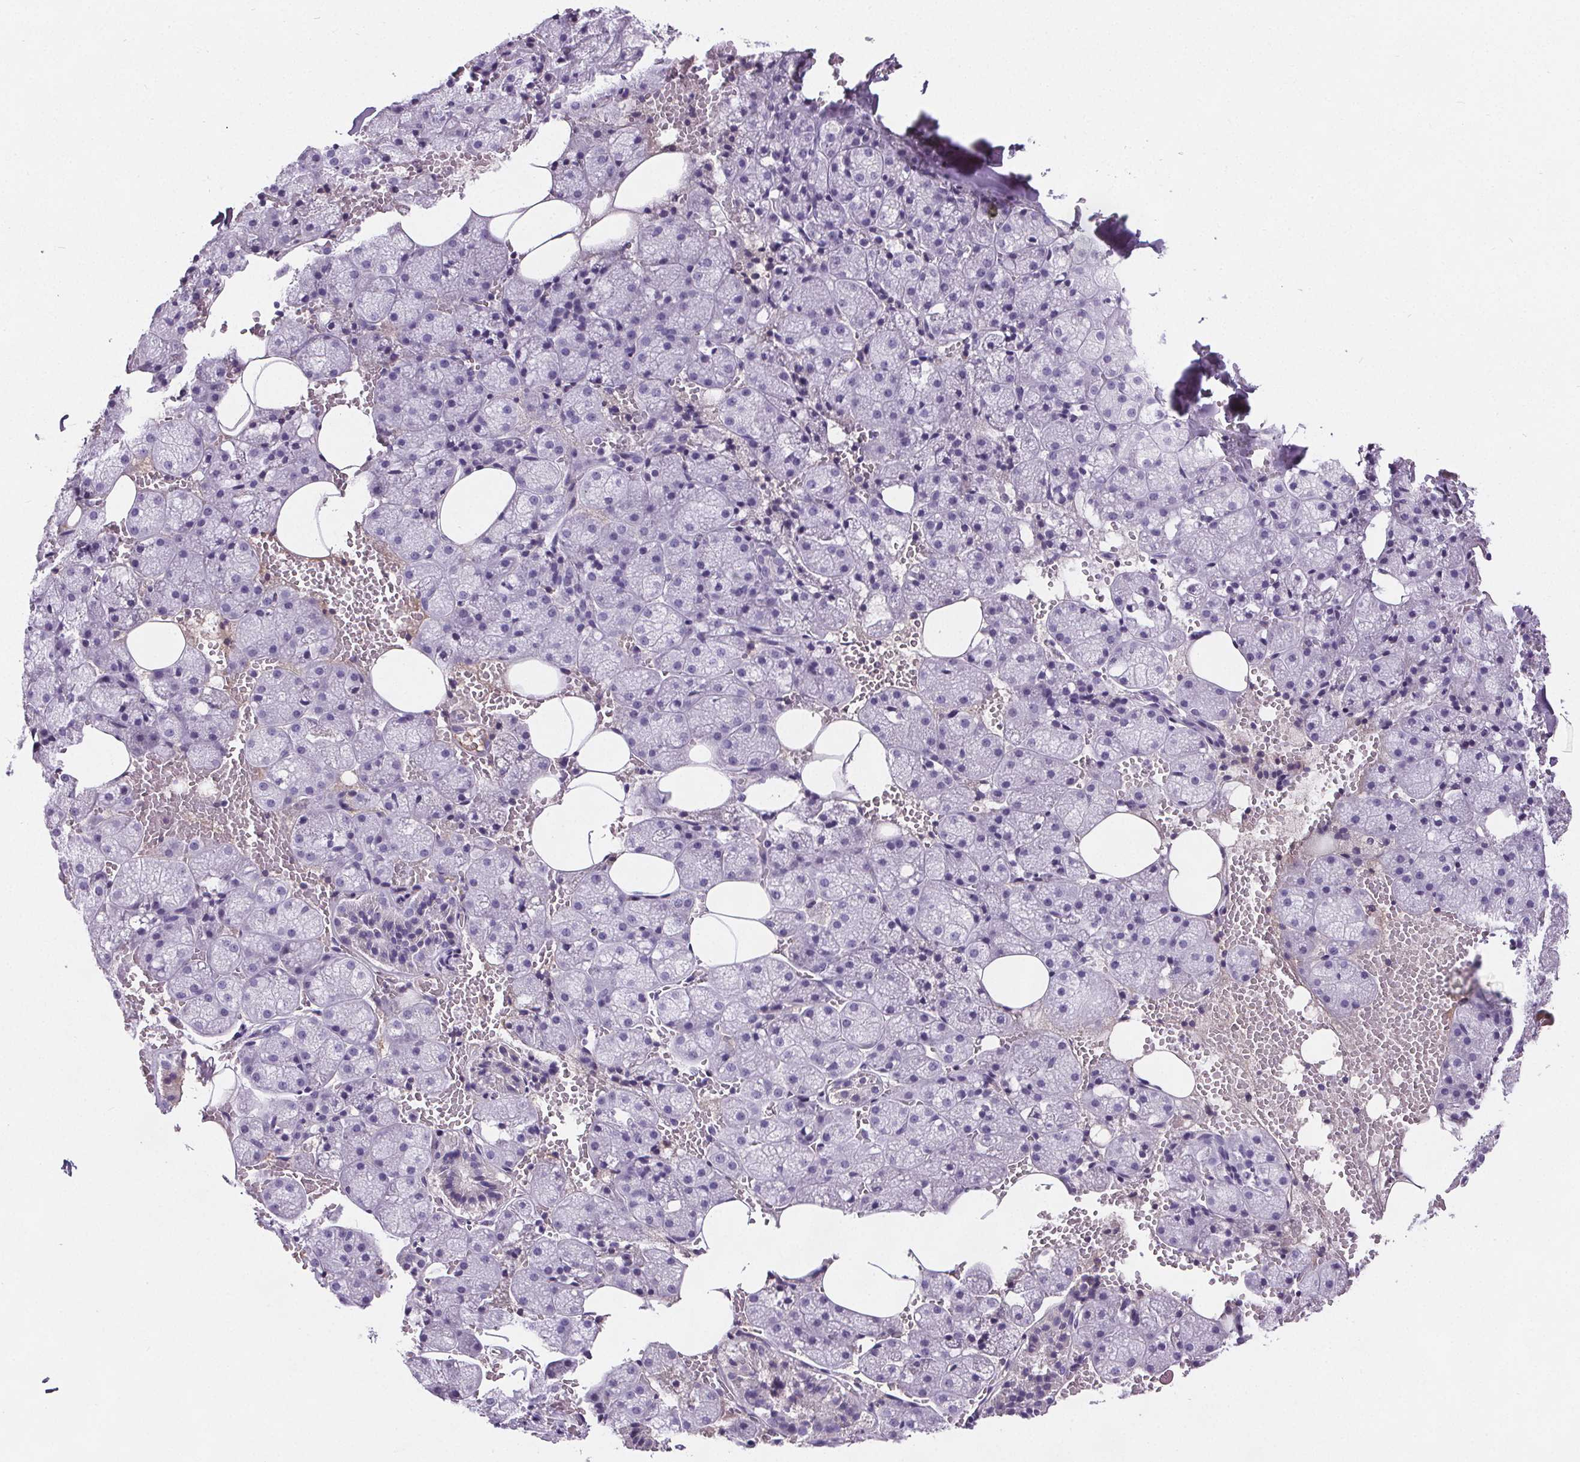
{"staining": {"intensity": "negative", "quantity": "none", "location": "none"}, "tissue": "salivary gland", "cell_type": "Glandular cells", "image_type": "normal", "snomed": [{"axis": "morphology", "description": "Normal tissue, NOS"}, {"axis": "topography", "description": "Salivary gland"}, {"axis": "topography", "description": "Peripheral nerve tissue"}], "caption": "Salivary gland stained for a protein using immunohistochemistry shows no positivity glandular cells.", "gene": "CD5L", "patient": {"sex": "male", "age": 38}}